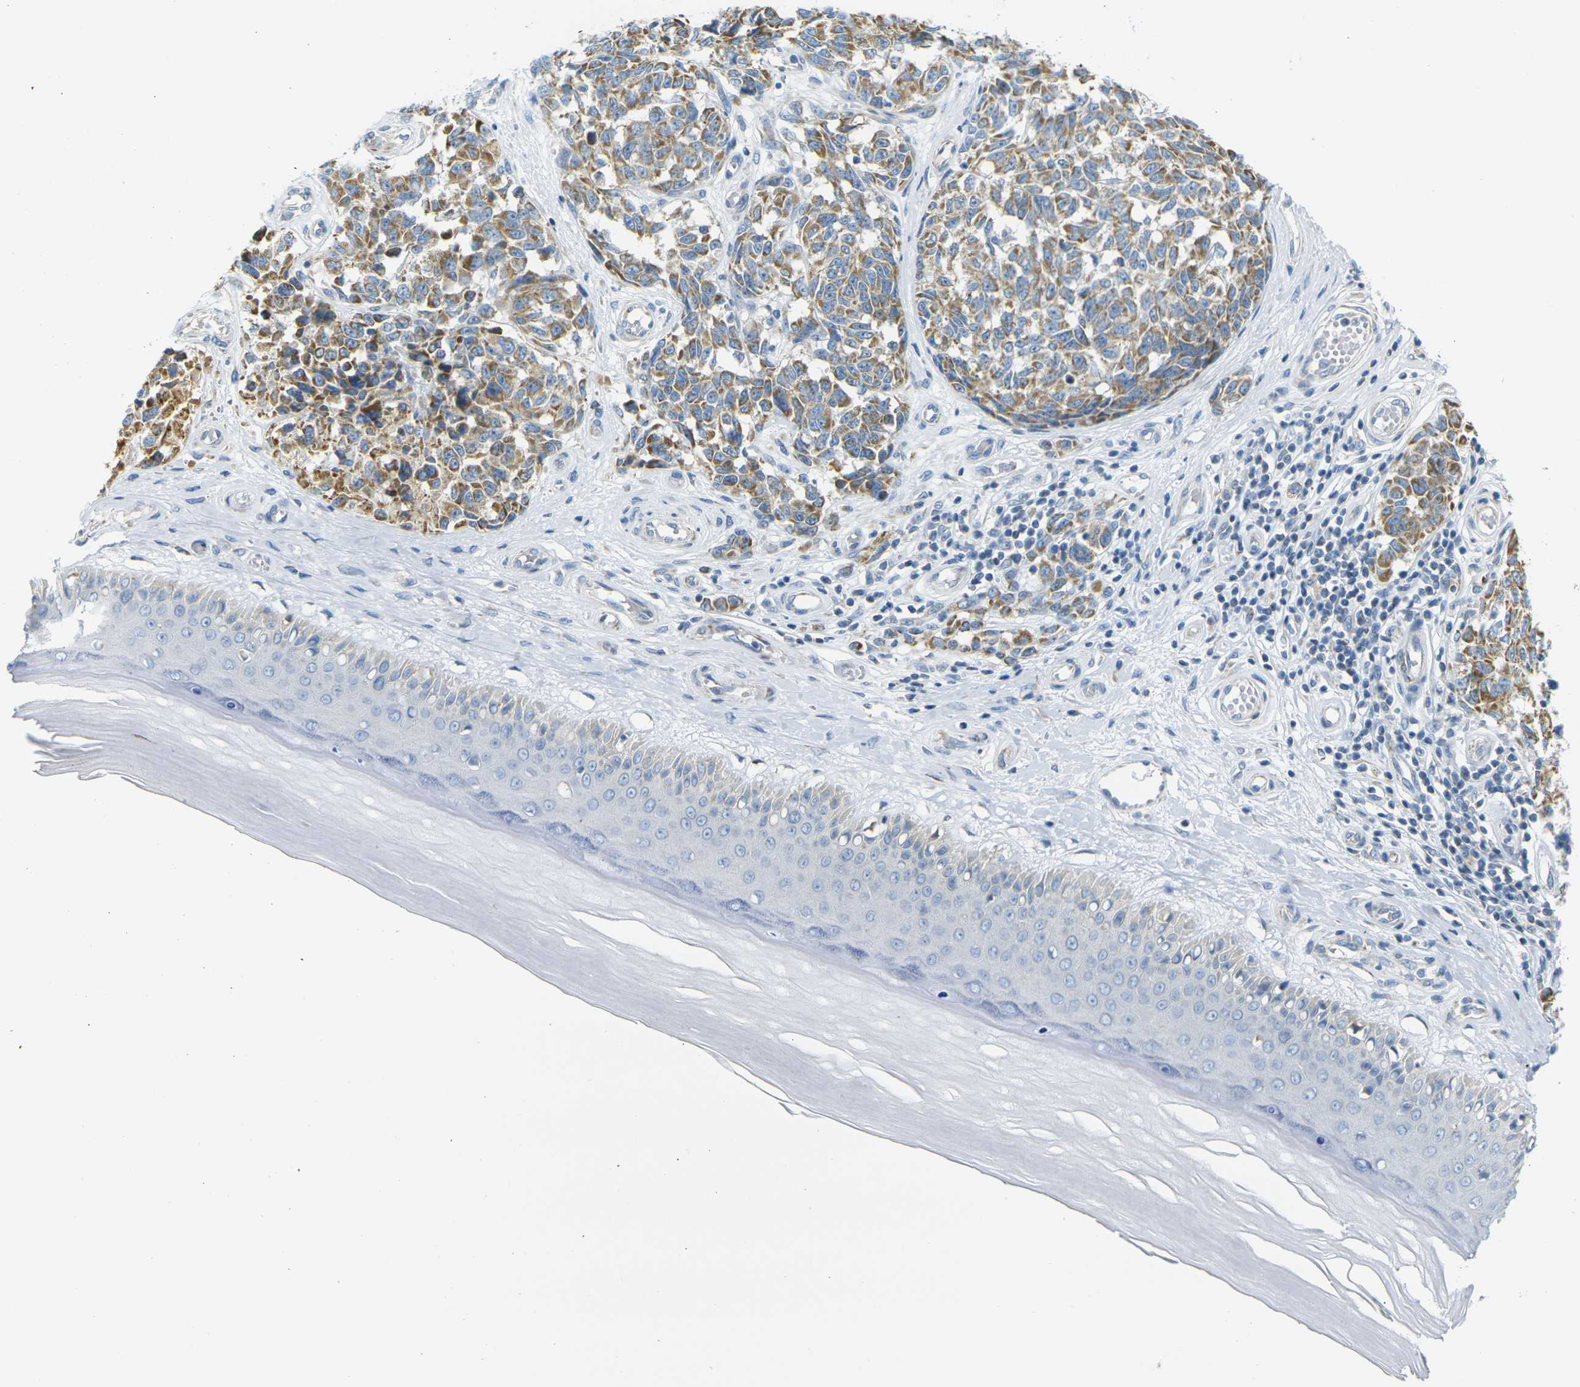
{"staining": {"intensity": "moderate", "quantity": ">75%", "location": "cytoplasmic/membranous"}, "tissue": "melanoma", "cell_type": "Tumor cells", "image_type": "cancer", "snomed": [{"axis": "morphology", "description": "Malignant melanoma, NOS"}, {"axis": "topography", "description": "Skin"}], "caption": "Melanoma stained for a protein shows moderate cytoplasmic/membranous positivity in tumor cells.", "gene": "PARD6B", "patient": {"sex": "female", "age": 64}}